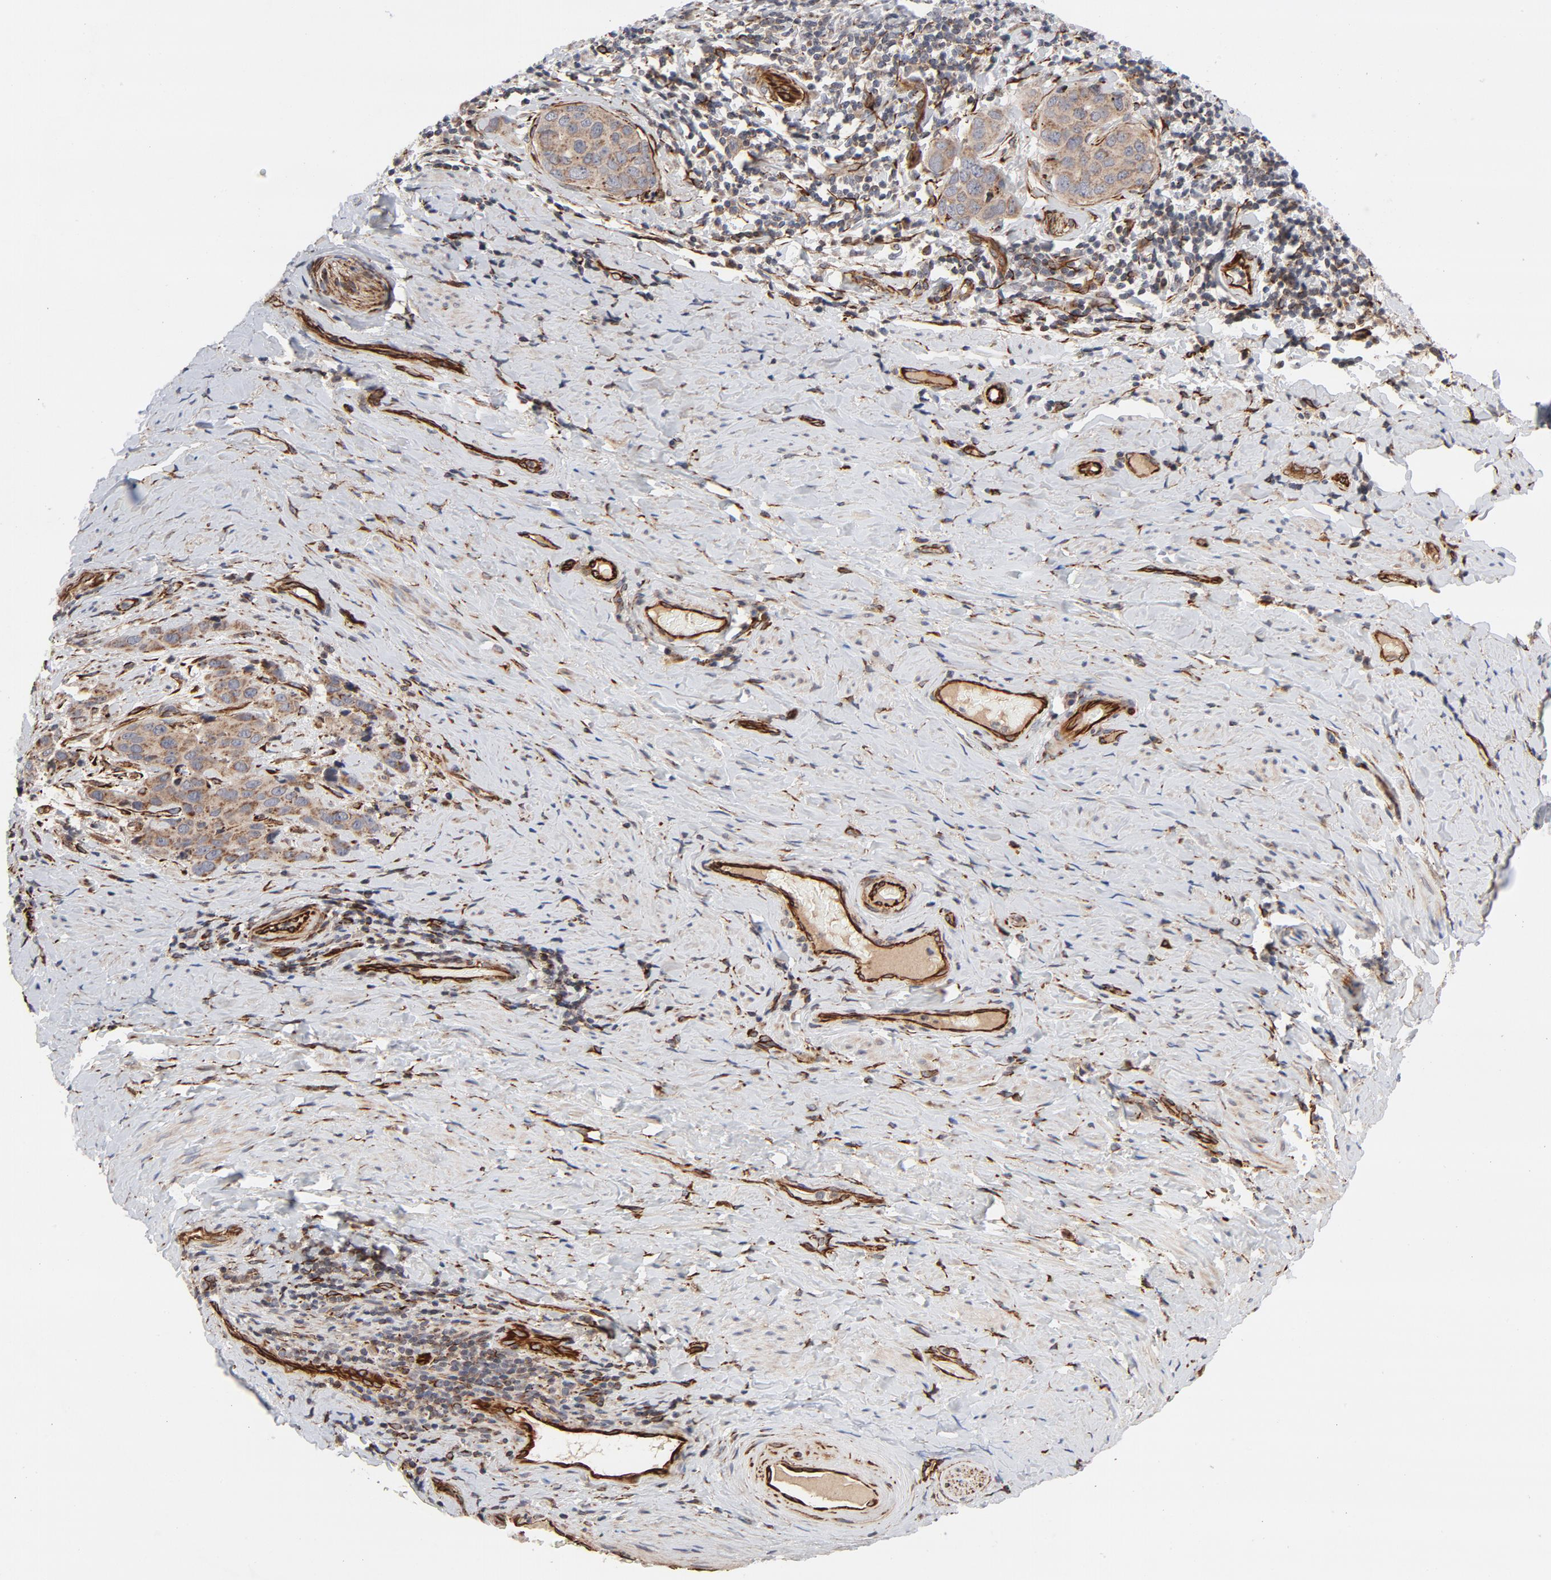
{"staining": {"intensity": "moderate", "quantity": ">75%", "location": "cytoplasmic/membranous"}, "tissue": "cervical cancer", "cell_type": "Tumor cells", "image_type": "cancer", "snomed": [{"axis": "morphology", "description": "Squamous cell carcinoma, NOS"}, {"axis": "topography", "description": "Cervix"}], "caption": "Tumor cells show moderate cytoplasmic/membranous staining in about >75% of cells in cervical cancer. (IHC, brightfield microscopy, high magnification).", "gene": "DNAAF2", "patient": {"sex": "female", "age": 54}}